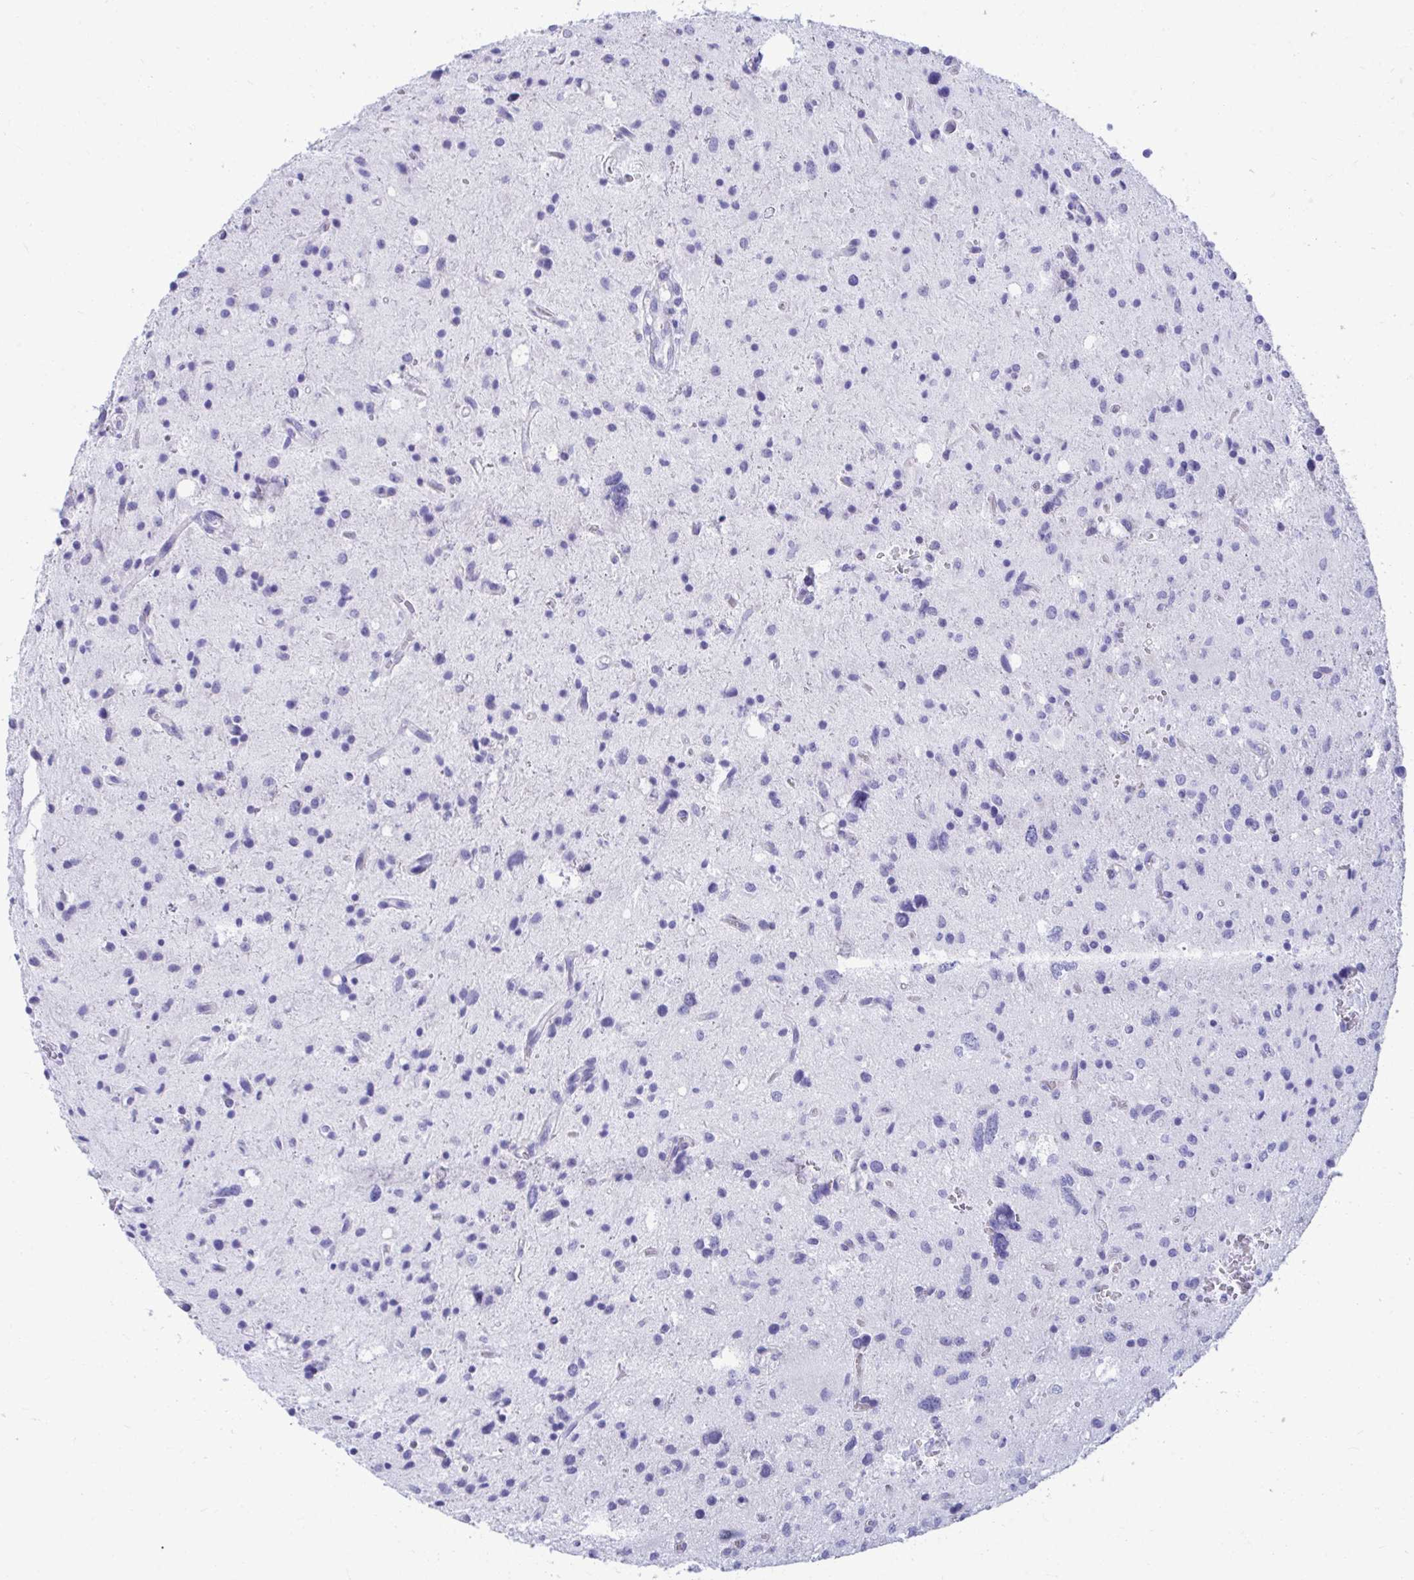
{"staining": {"intensity": "negative", "quantity": "none", "location": "none"}, "tissue": "glioma", "cell_type": "Tumor cells", "image_type": "cancer", "snomed": [{"axis": "morphology", "description": "Glioma, malignant, Low grade"}, {"axis": "topography", "description": "Brain"}], "caption": "Tumor cells show no significant staining in glioma. The staining is performed using DAB (3,3'-diaminobenzidine) brown chromogen with nuclei counter-stained in using hematoxylin.", "gene": "SHISA8", "patient": {"sex": "female", "age": 58}}